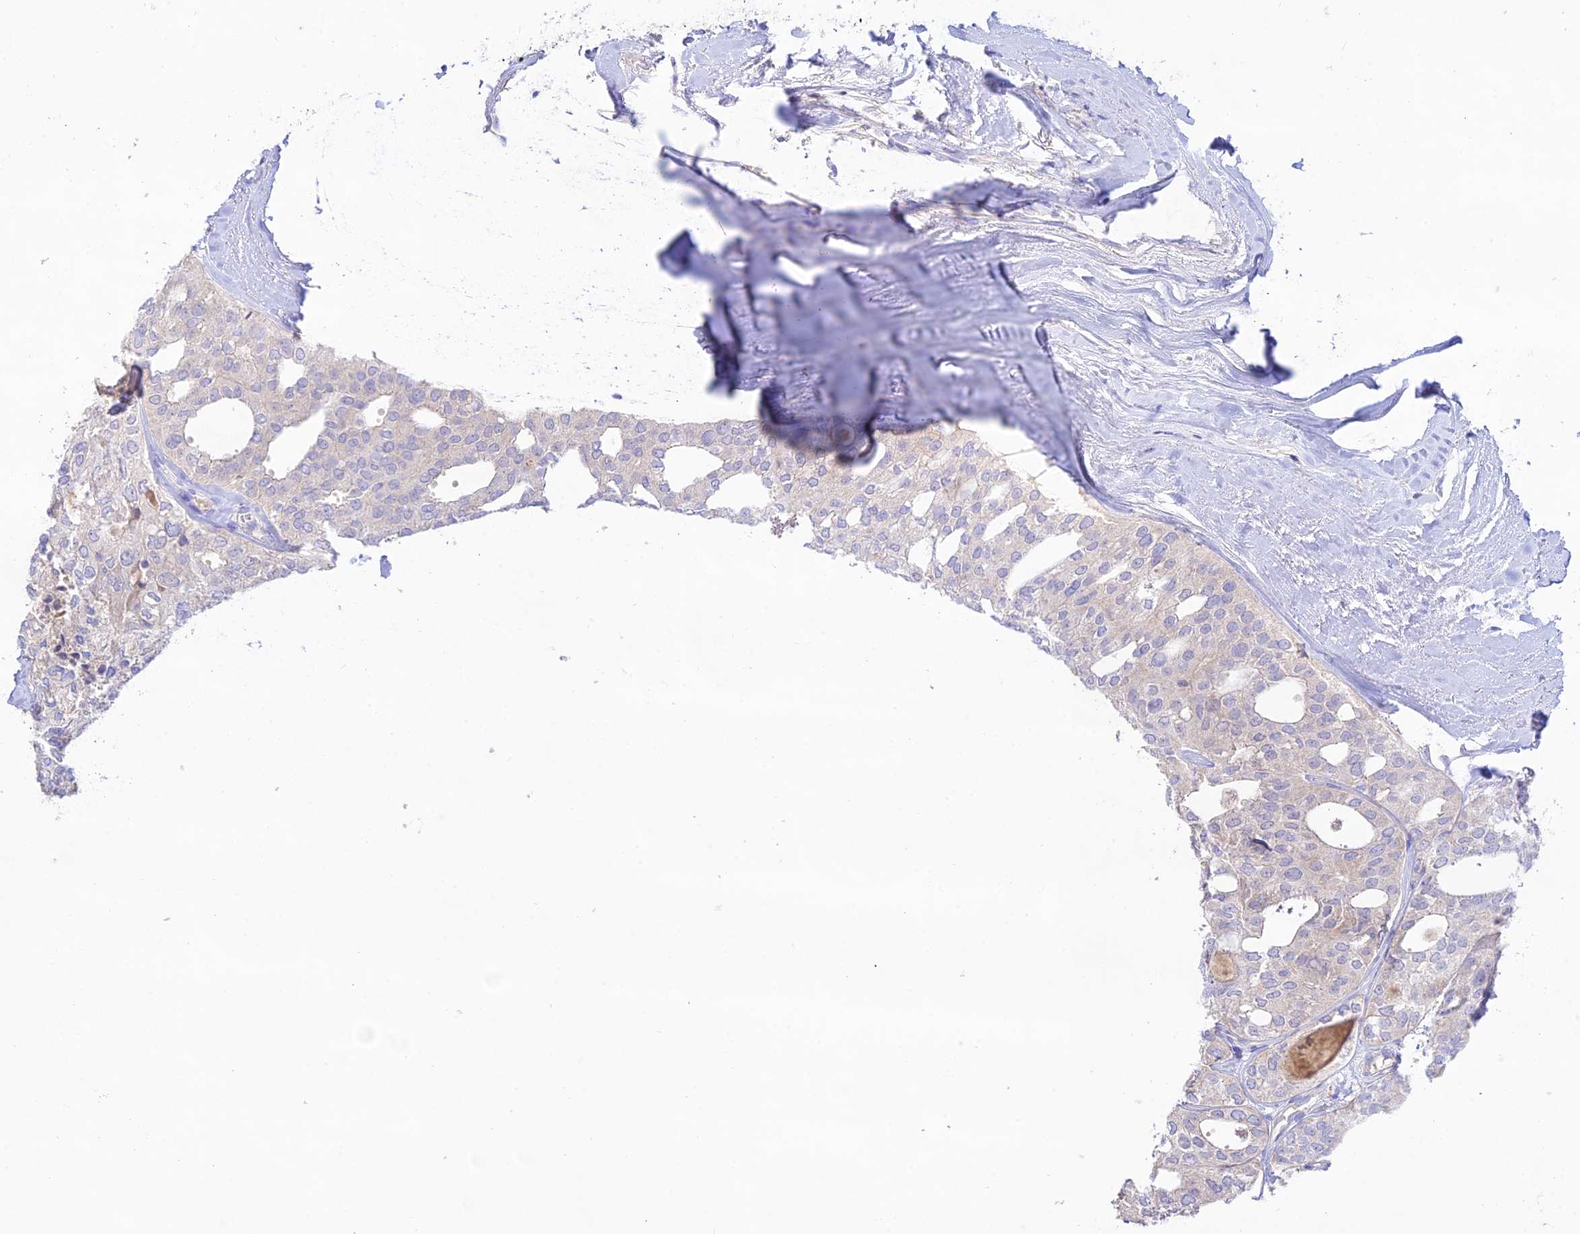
{"staining": {"intensity": "negative", "quantity": "none", "location": "none"}, "tissue": "thyroid cancer", "cell_type": "Tumor cells", "image_type": "cancer", "snomed": [{"axis": "morphology", "description": "Follicular adenoma carcinoma, NOS"}, {"axis": "topography", "description": "Thyroid gland"}], "caption": "DAB (3,3'-diaminobenzidine) immunohistochemical staining of follicular adenoma carcinoma (thyroid) displays no significant positivity in tumor cells.", "gene": "NLRP9", "patient": {"sex": "male", "age": 75}}